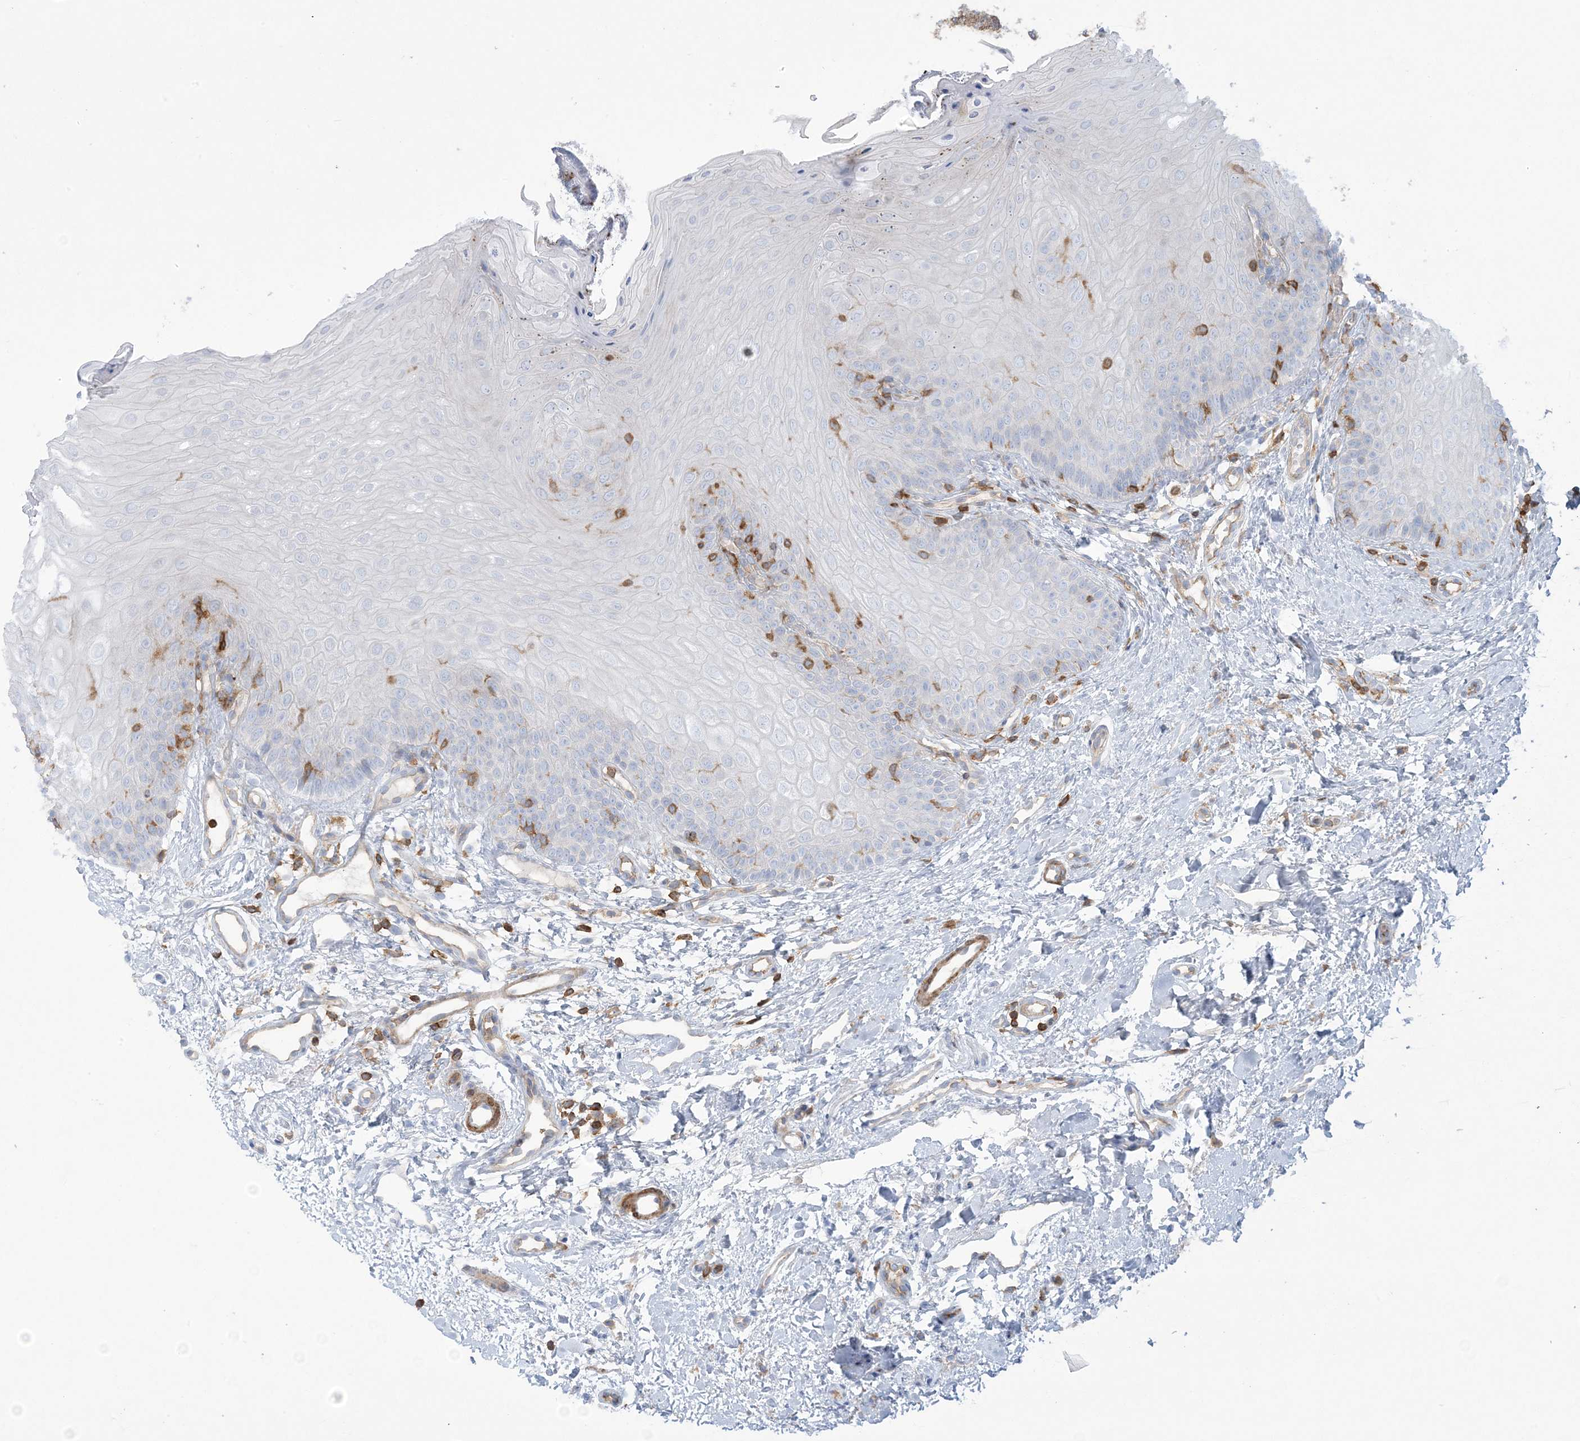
{"staining": {"intensity": "negative", "quantity": "none", "location": "none"}, "tissue": "oral mucosa", "cell_type": "Squamous epithelial cells", "image_type": "normal", "snomed": [{"axis": "morphology", "description": "Normal tissue, NOS"}, {"axis": "topography", "description": "Oral tissue"}], "caption": "A micrograph of oral mucosa stained for a protein demonstrates no brown staining in squamous epithelial cells.", "gene": "ARHGAP30", "patient": {"sex": "female", "age": 68}}